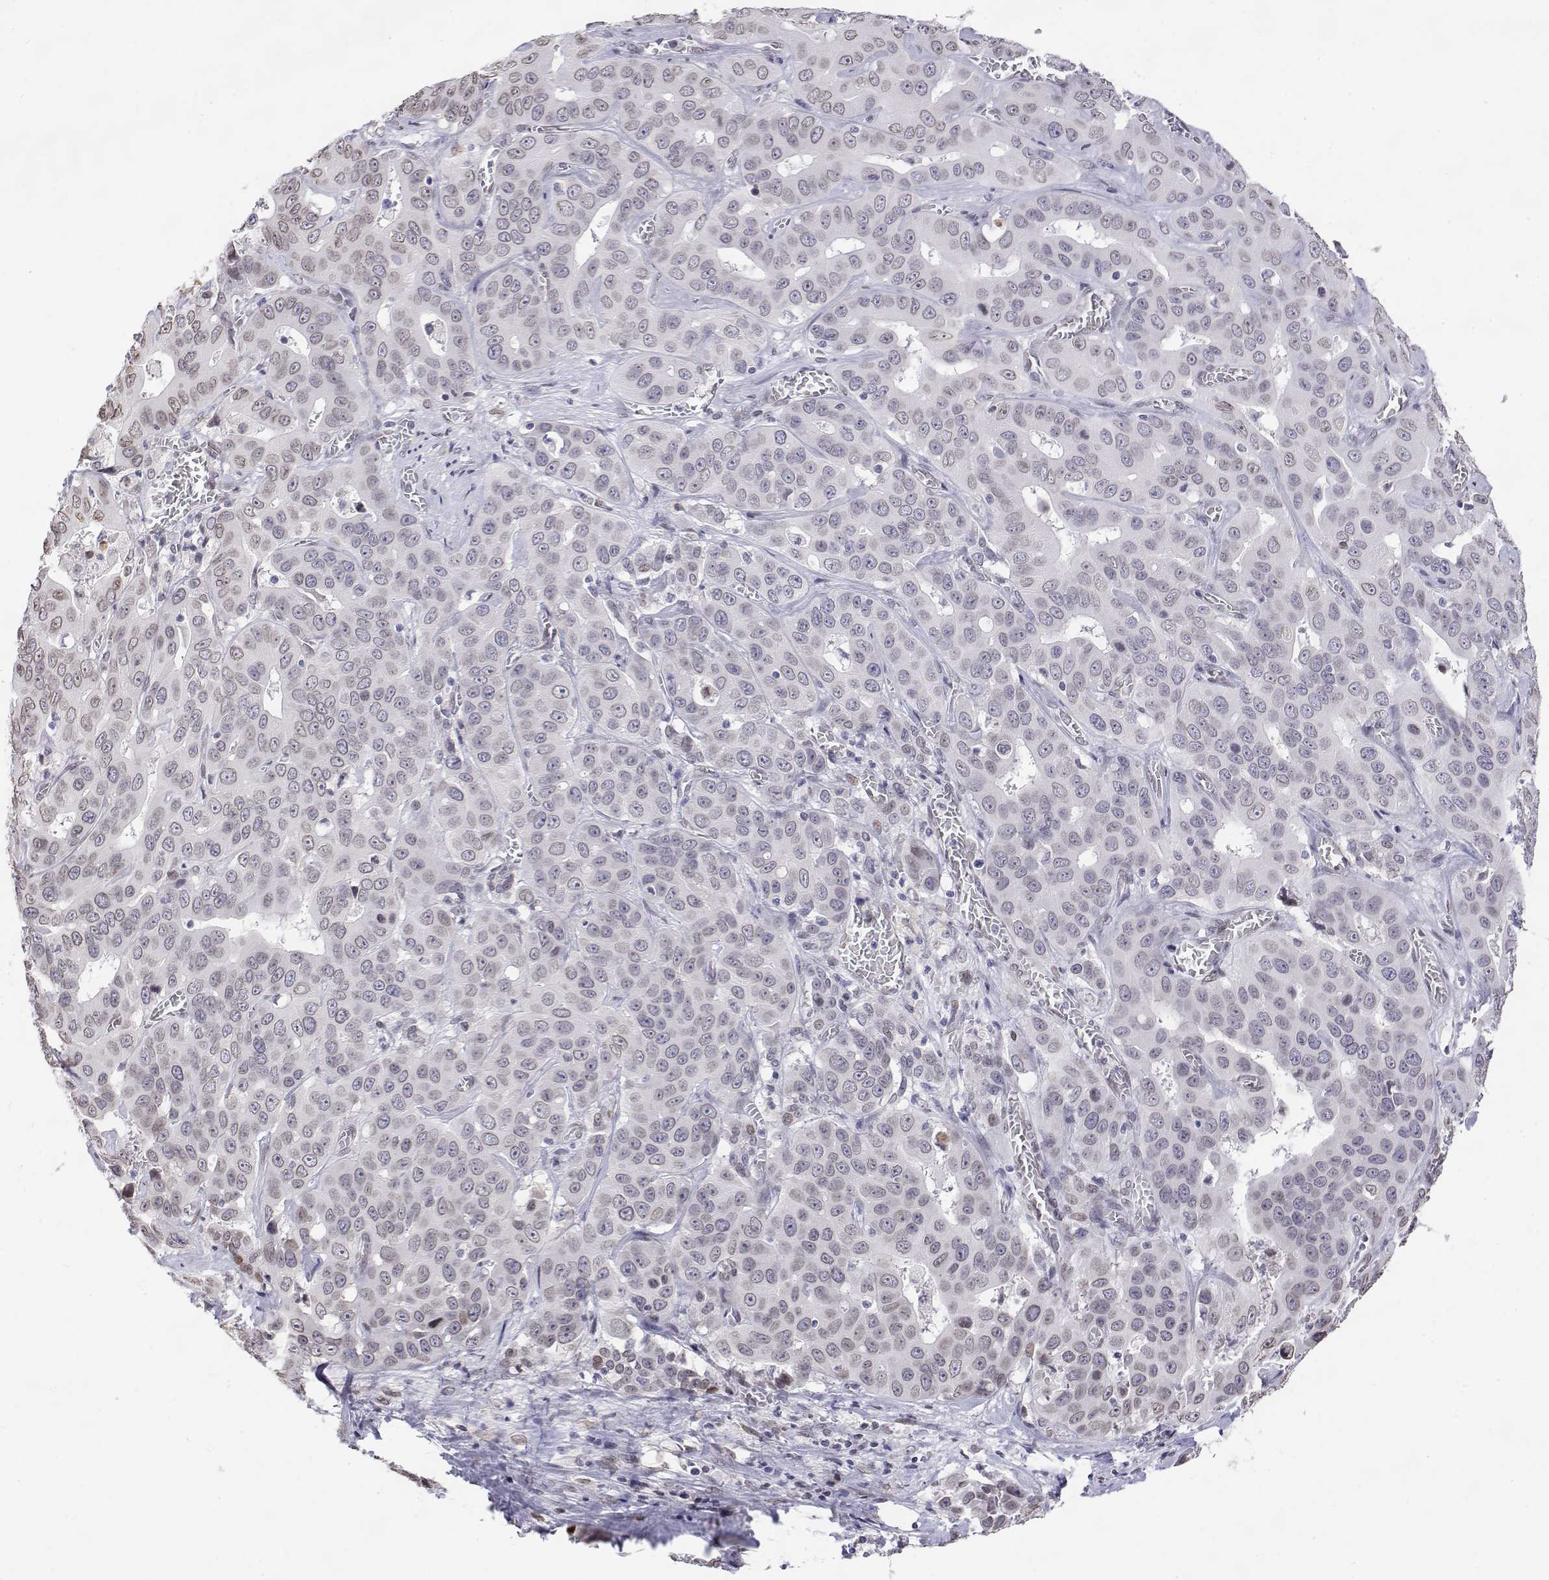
{"staining": {"intensity": "weak", "quantity": "<25%", "location": "cytoplasmic/membranous,nuclear"}, "tissue": "liver cancer", "cell_type": "Tumor cells", "image_type": "cancer", "snomed": [{"axis": "morphology", "description": "Cholangiocarcinoma"}, {"axis": "topography", "description": "Liver"}], "caption": "A photomicrograph of human cholangiocarcinoma (liver) is negative for staining in tumor cells.", "gene": "ZNF532", "patient": {"sex": "female", "age": 52}}